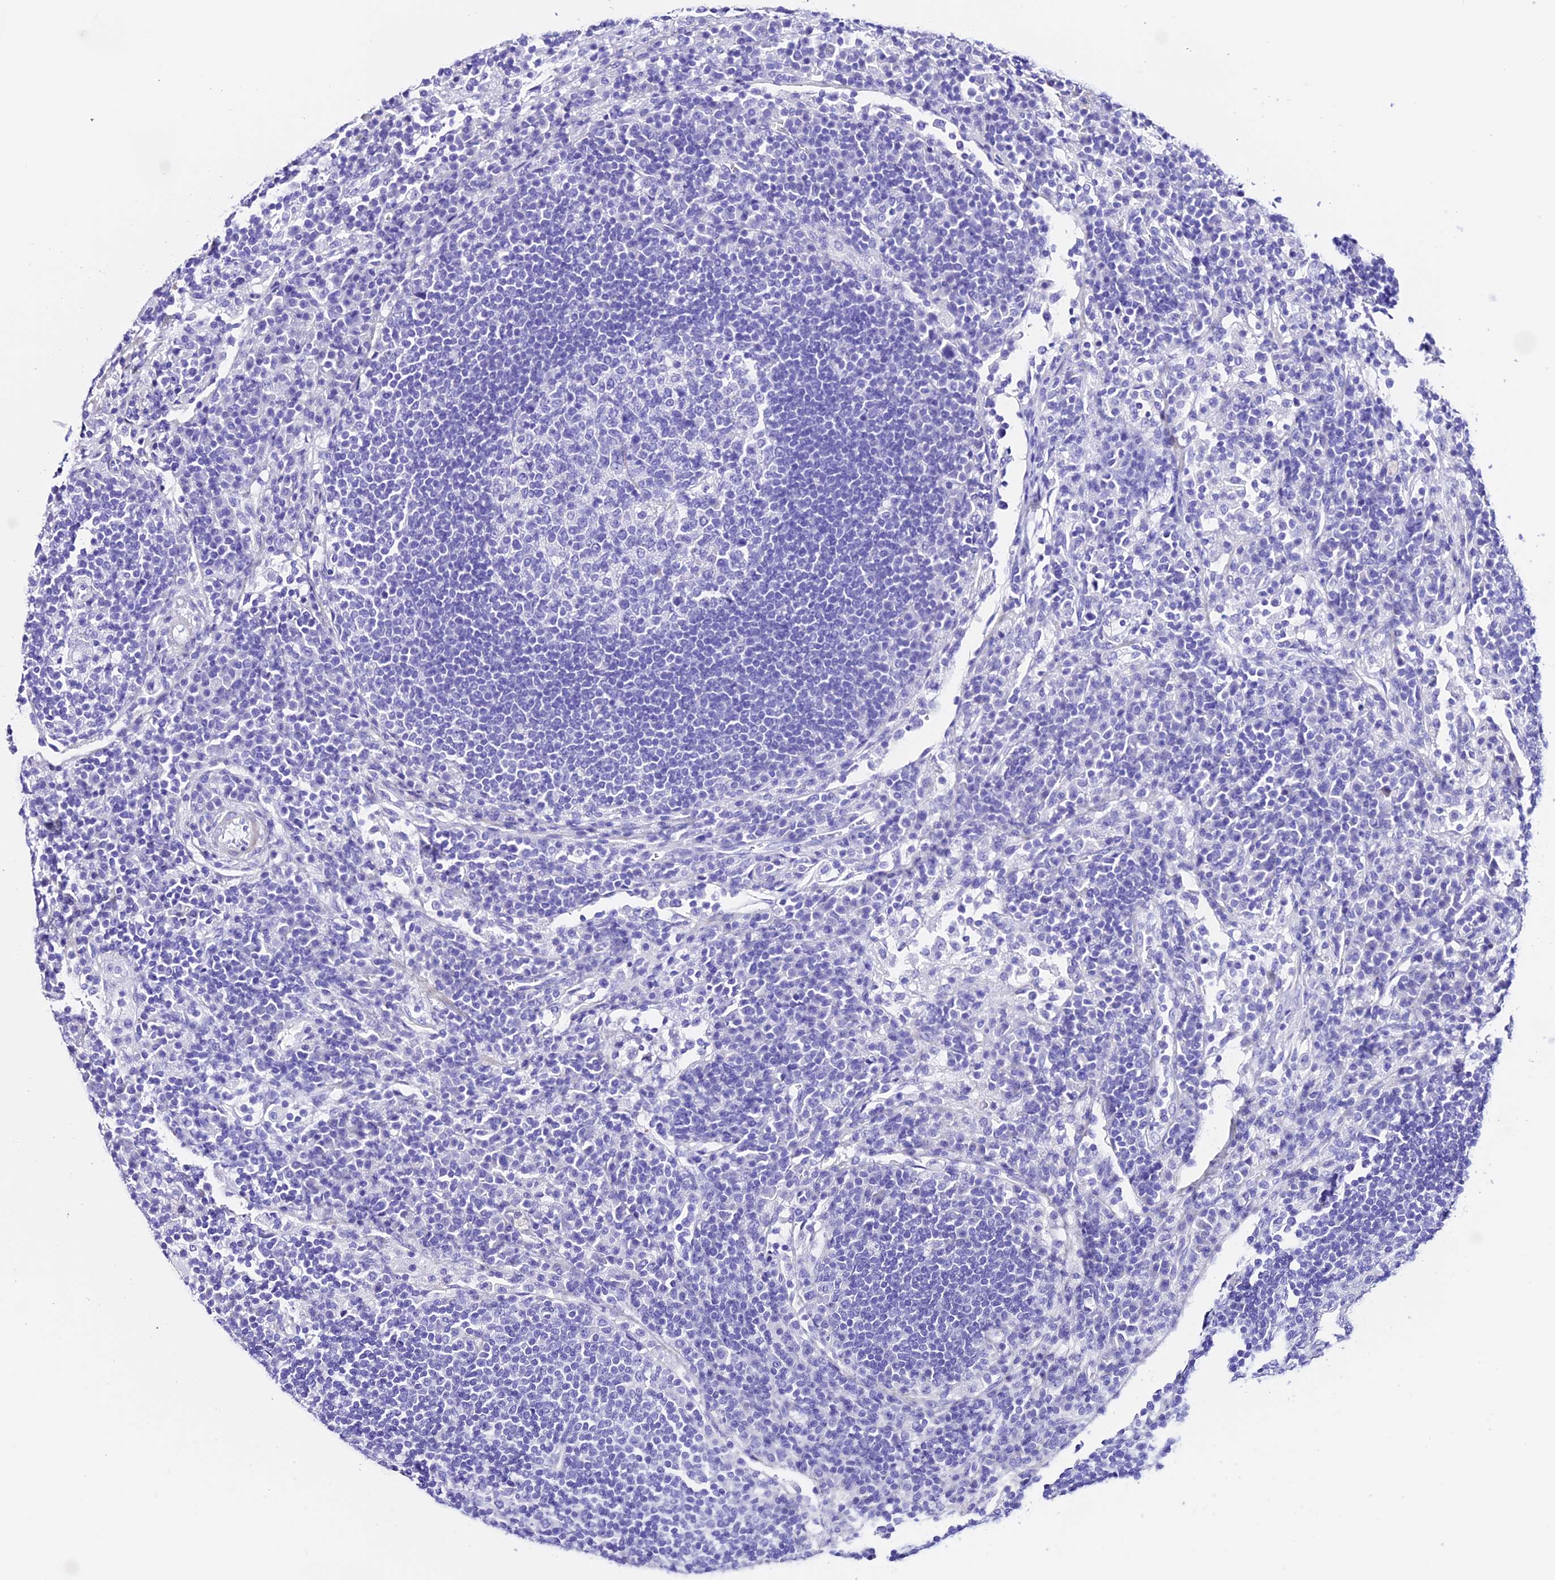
{"staining": {"intensity": "negative", "quantity": "none", "location": "none"}, "tissue": "lymph node", "cell_type": "Germinal center cells", "image_type": "normal", "snomed": [{"axis": "morphology", "description": "Normal tissue, NOS"}, {"axis": "topography", "description": "Lymph node"}], "caption": "This is an immunohistochemistry (IHC) micrograph of normal lymph node. There is no positivity in germinal center cells.", "gene": "TRMT44", "patient": {"sex": "female", "age": 53}}